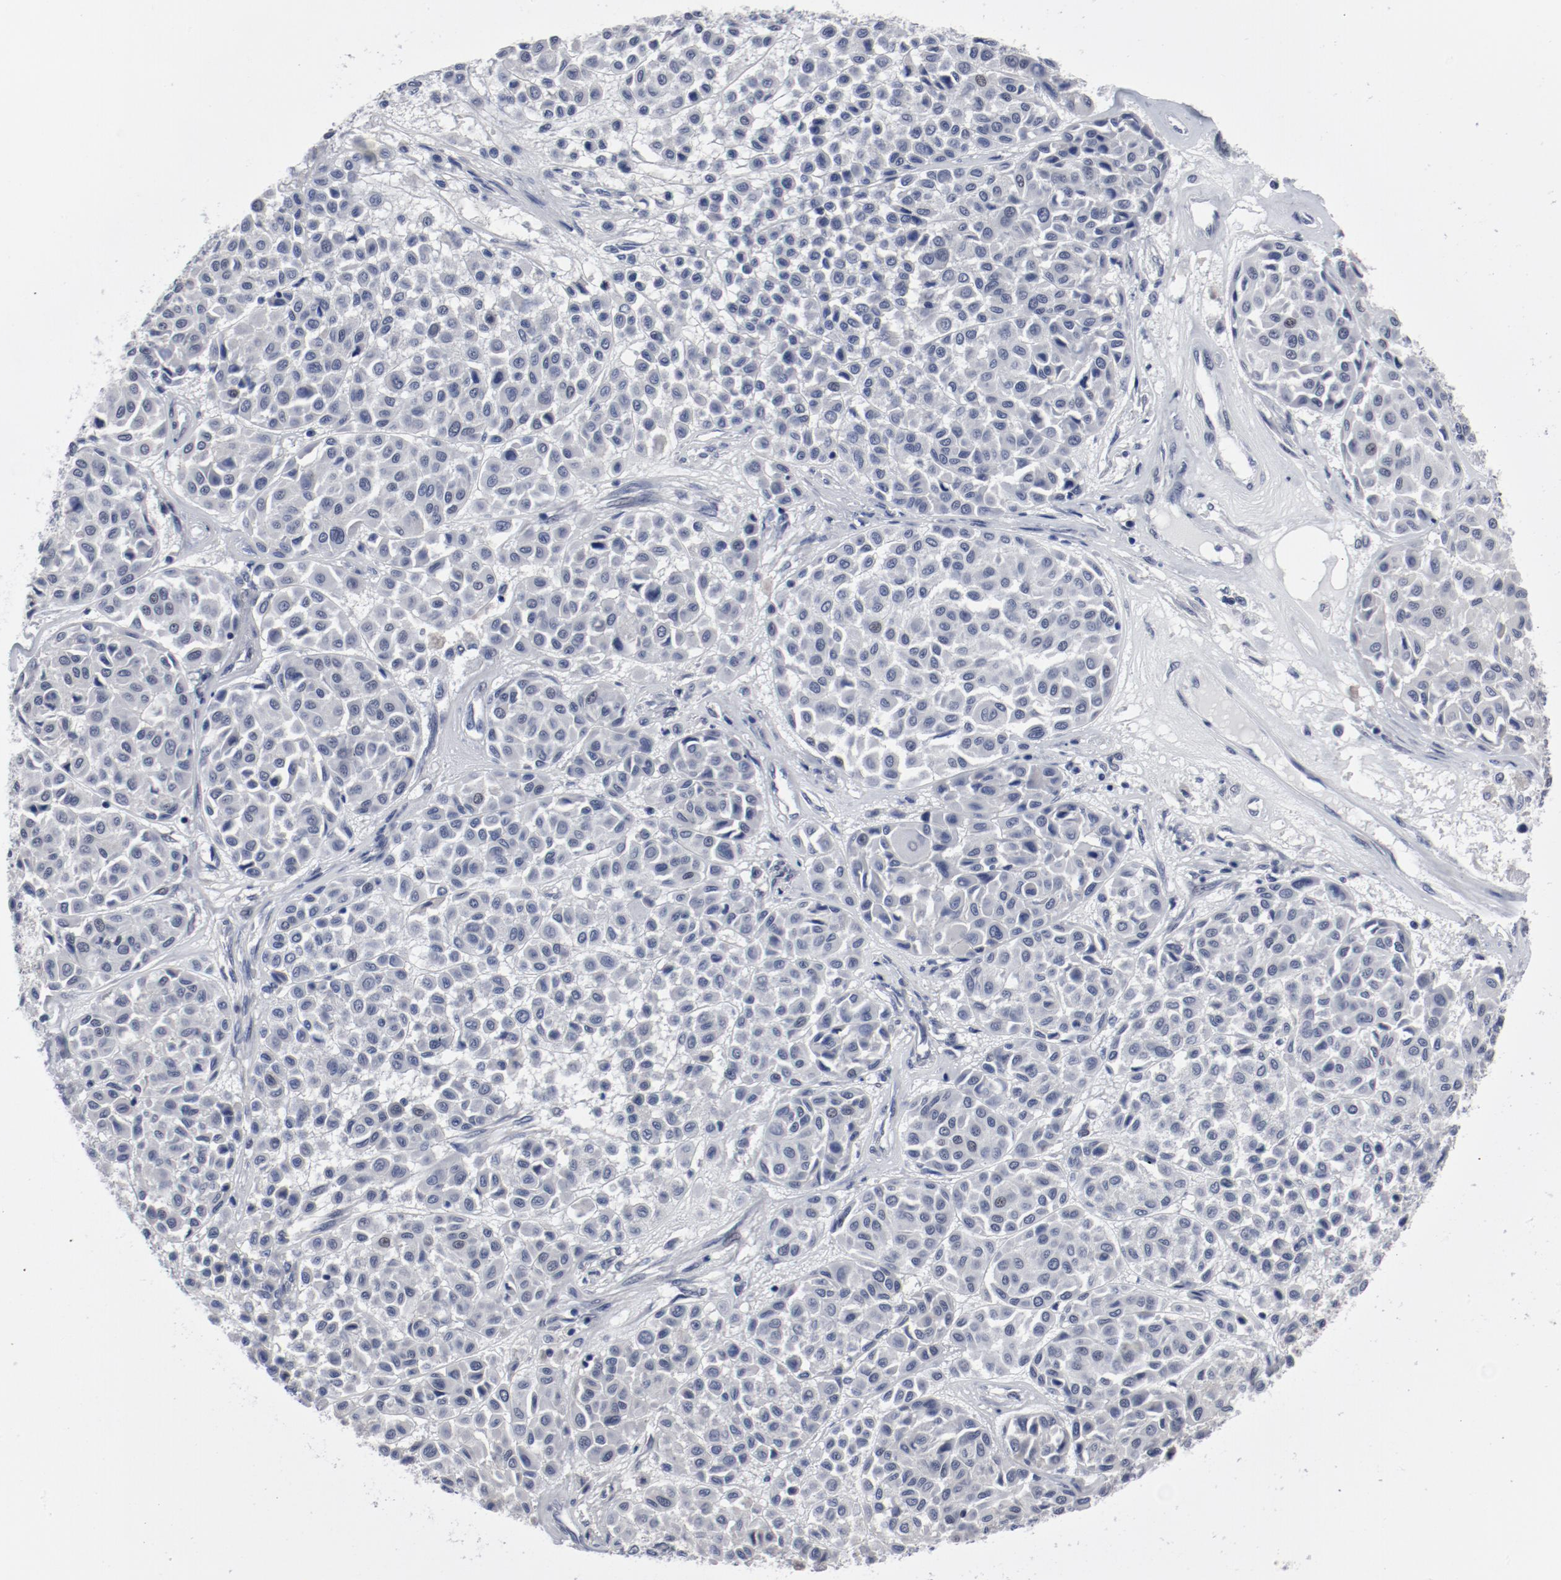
{"staining": {"intensity": "negative", "quantity": "none", "location": "none"}, "tissue": "melanoma", "cell_type": "Tumor cells", "image_type": "cancer", "snomed": [{"axis": "morphology", "description": "Malignant melanoma, Metastatic site"}, {"axis": "topography", "description": "Soft tissue"}], "caption": "A high-resolution micrograph shows immunohistochemistry (IHC) staining of melanoma, which exhibits no significant positivity in tumor cells. Nuclei are stained in blue.", "gene": "ANKLE2", "patient": {"sex": "male", "age": 41}}